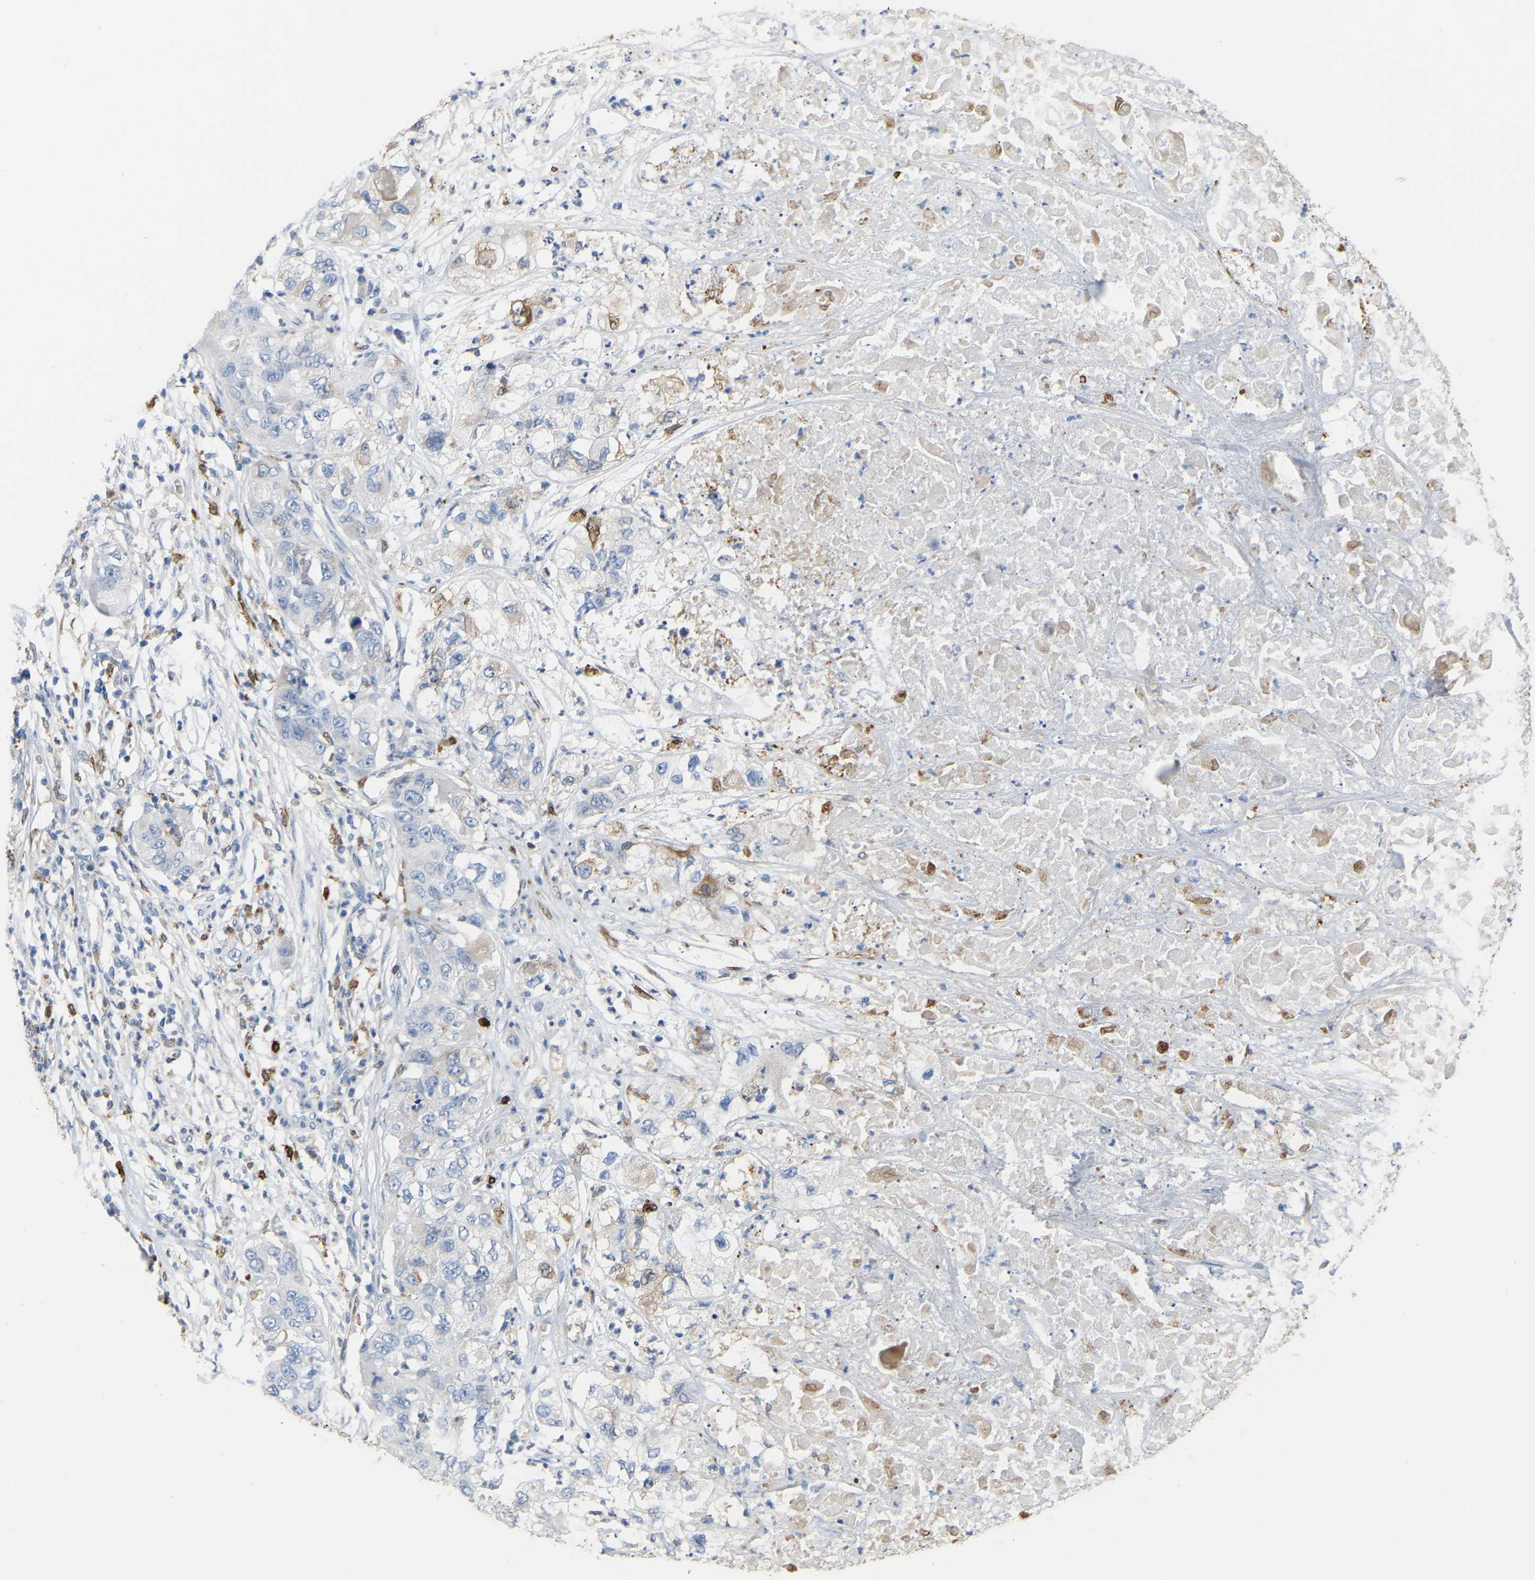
{"staining": {"intensity": "negative", "quantity": "none", "location": "none"}, "tissue": "pancreatic cancer", "cell_type": "Tumor cells", "image_type": "cancer", "snomed": [{"axis": "morphology", "description": "Adenocarcinoma, NOS"}, {"axis": "topography", "description": "Pancreas"}], "caption": "Immunohistochemistry (IHC) histopathology image of neoplastic tissue: human adenocarcinoma (pancreatic) stained with DAB (3,3'-diaminobenzidine) shows no significant protein expression in tumor cells.", "gene": "PTGS1", "patient": {"sex": "female", "age": 78}}